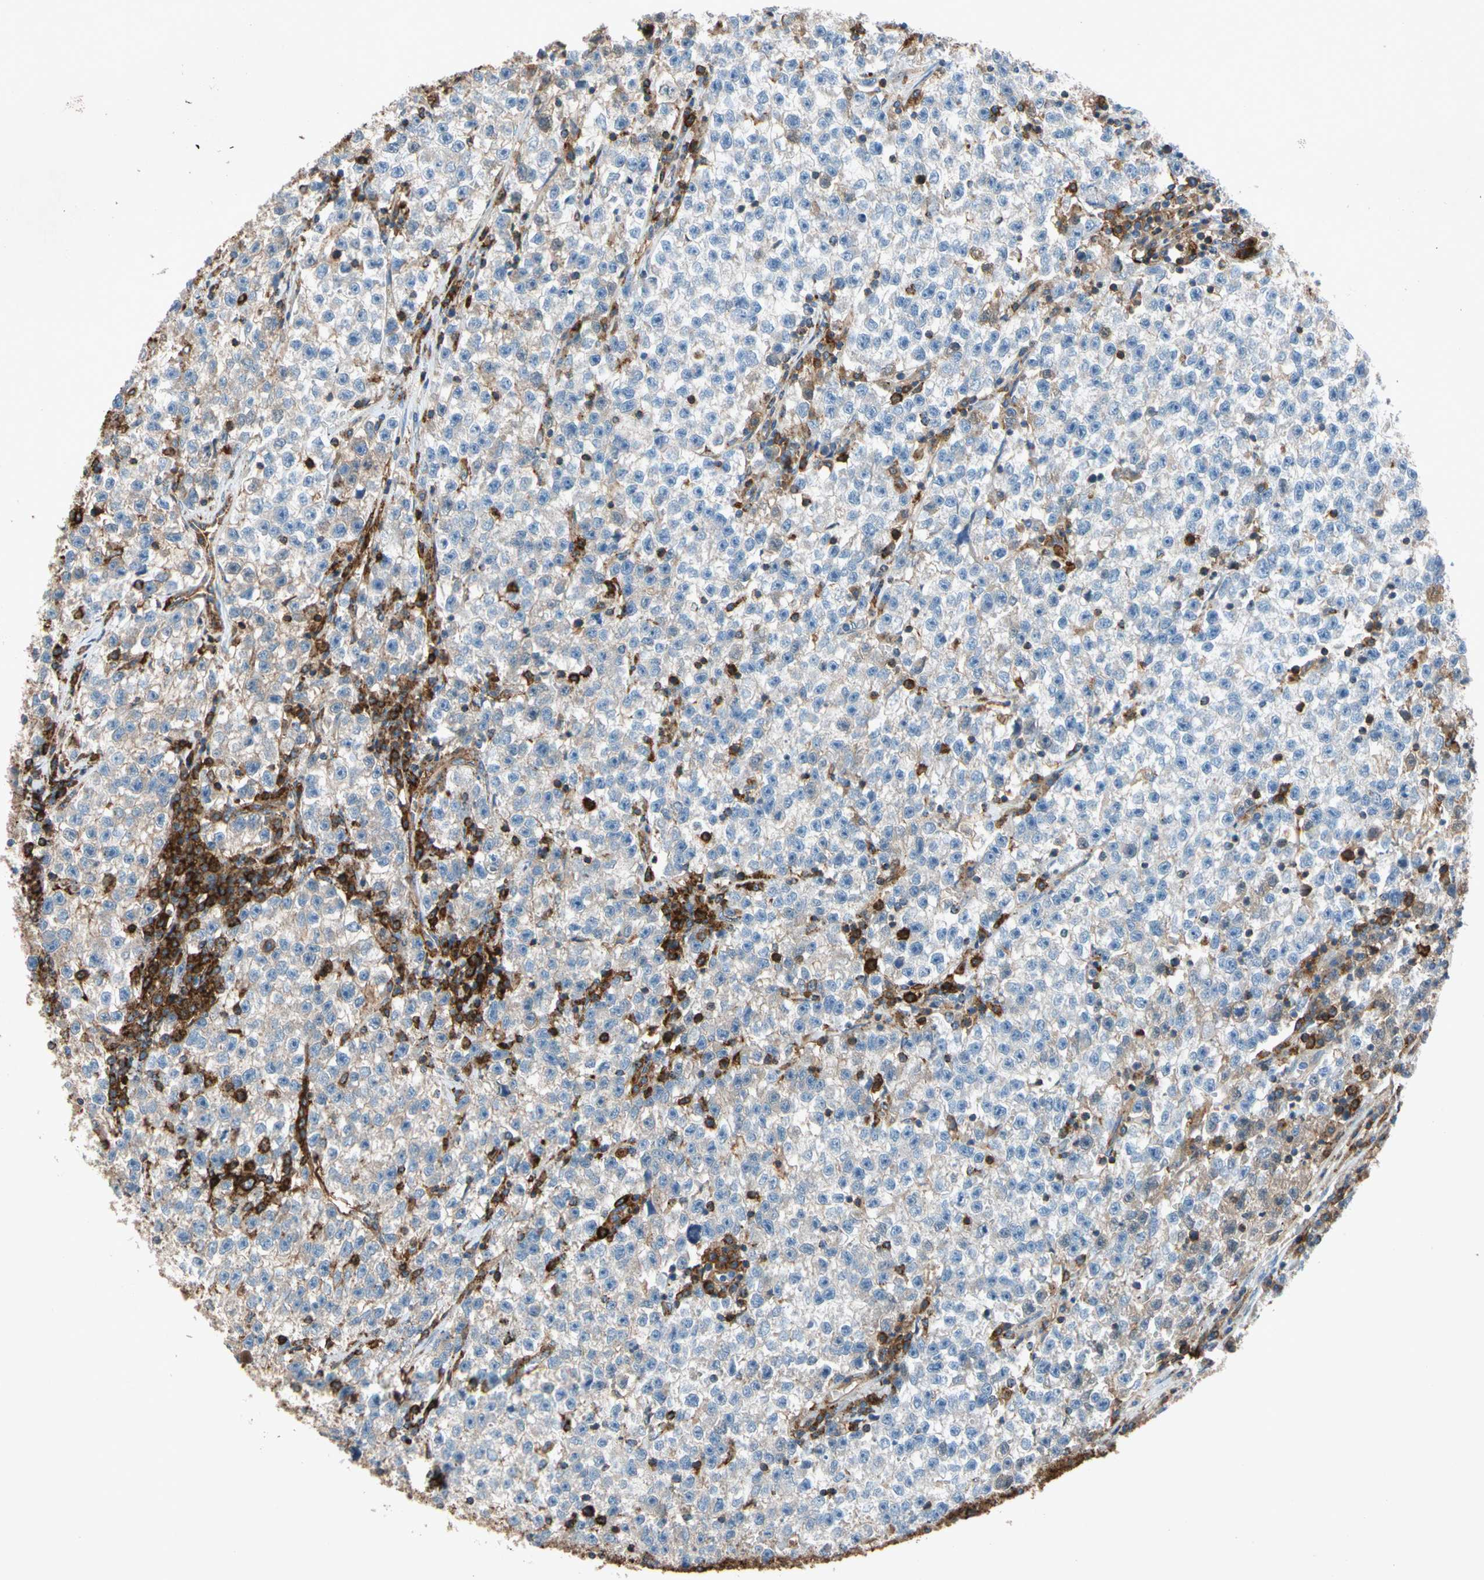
{"staining": {"intensity": "negative", "quantity": "none", "location": "none"}, "tissue": "testis cancer", "cell_type": "Tumor cells", "image_type": "cancer", "snomed": [{"axis": "morphology", "description": "Seminoma, NOS"}, {"axis": "topography", "description": "Testis"}], "caption": "Seminoma (testis) was stained to show a protein in brown. There is no significant expression in tumor cells.", "gene": "NDFIP2", "patient": {"sex": "male", "age": 22}}